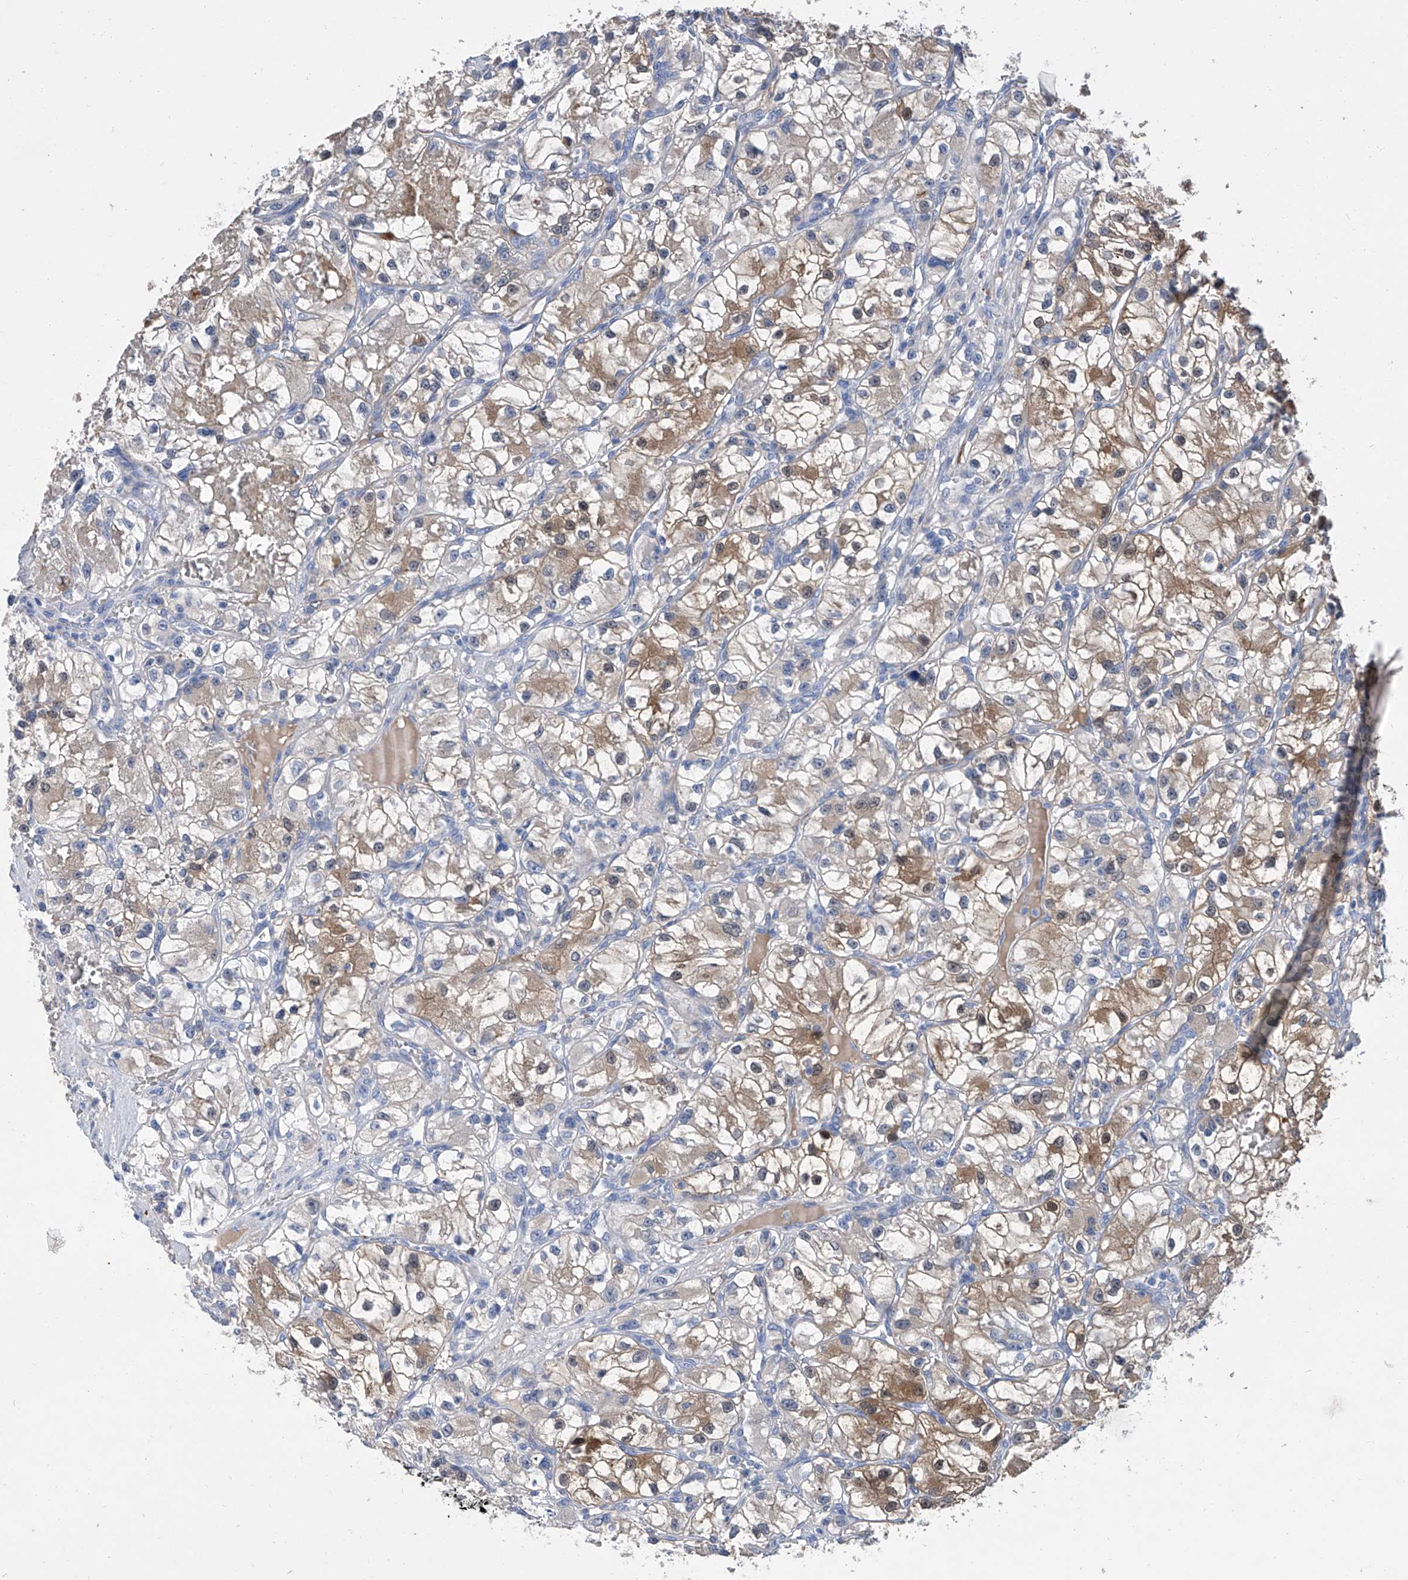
{"staining": {"intensity": "moderate", "quantity": ">75%", "location": "cytoplasmic/membranous"}, "tissue": "renal cancer", "cell_type": "Tumor cells", "image_type": "cancer", "snomed": [{"axis": "morphology", "description": "Adenocarcinoma, NOS"}, {"axis": "topography", "description": "Kidney"}], "caption": "A brown stain shows moderate cytoplasmic/membranous expression of a protein in human renal cancer (adenocarcinoma) tumor cells.", "gene": "GPT", "patient": {"sex": "female", "age": 57}}